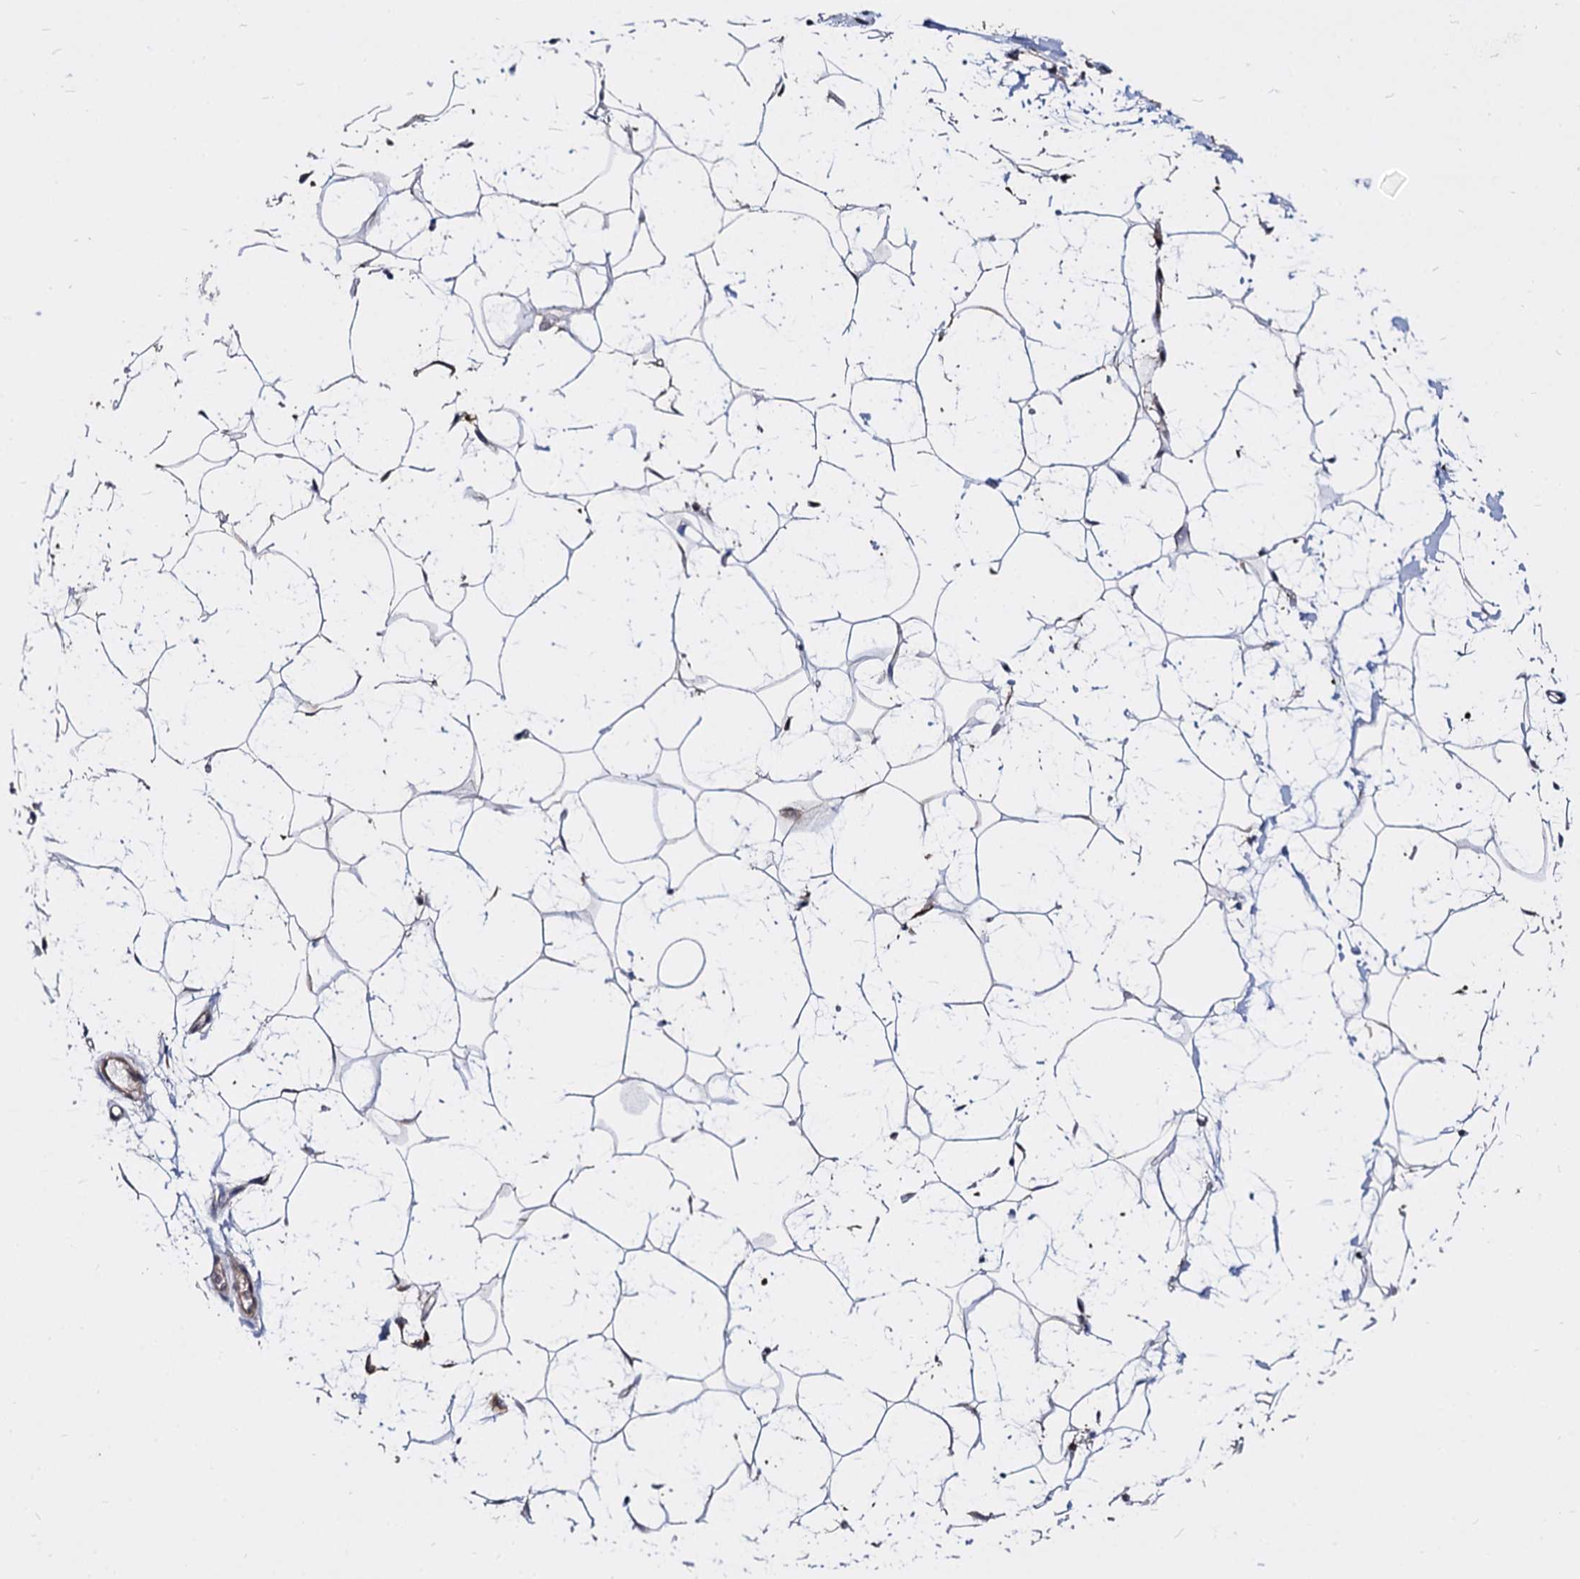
{"staining": {"intensity": "weak", "quantity": "25%-75%", "location": "cytoplasmic/membranous"}, "tissue": "adipose tissue", "cell_type": "Adipocytes", "image_type": "normal", "snomed": [{"axis": "morphology", "description": "Normal tissue, NOS"}, {"axis": "topography", "description": "Breast"}], "caption": "A low amount of weak cytoplasmic/membranous expression is seen in approximately 25%-75% of adipocytes in benign adipose tissue. The staining is performed using DAB brown chromogen to label protein expression. The nuclei are counter-stained blue using hematoxylin.", "gene": "NME1", "patient": {"sex": "female", "age": 26}}